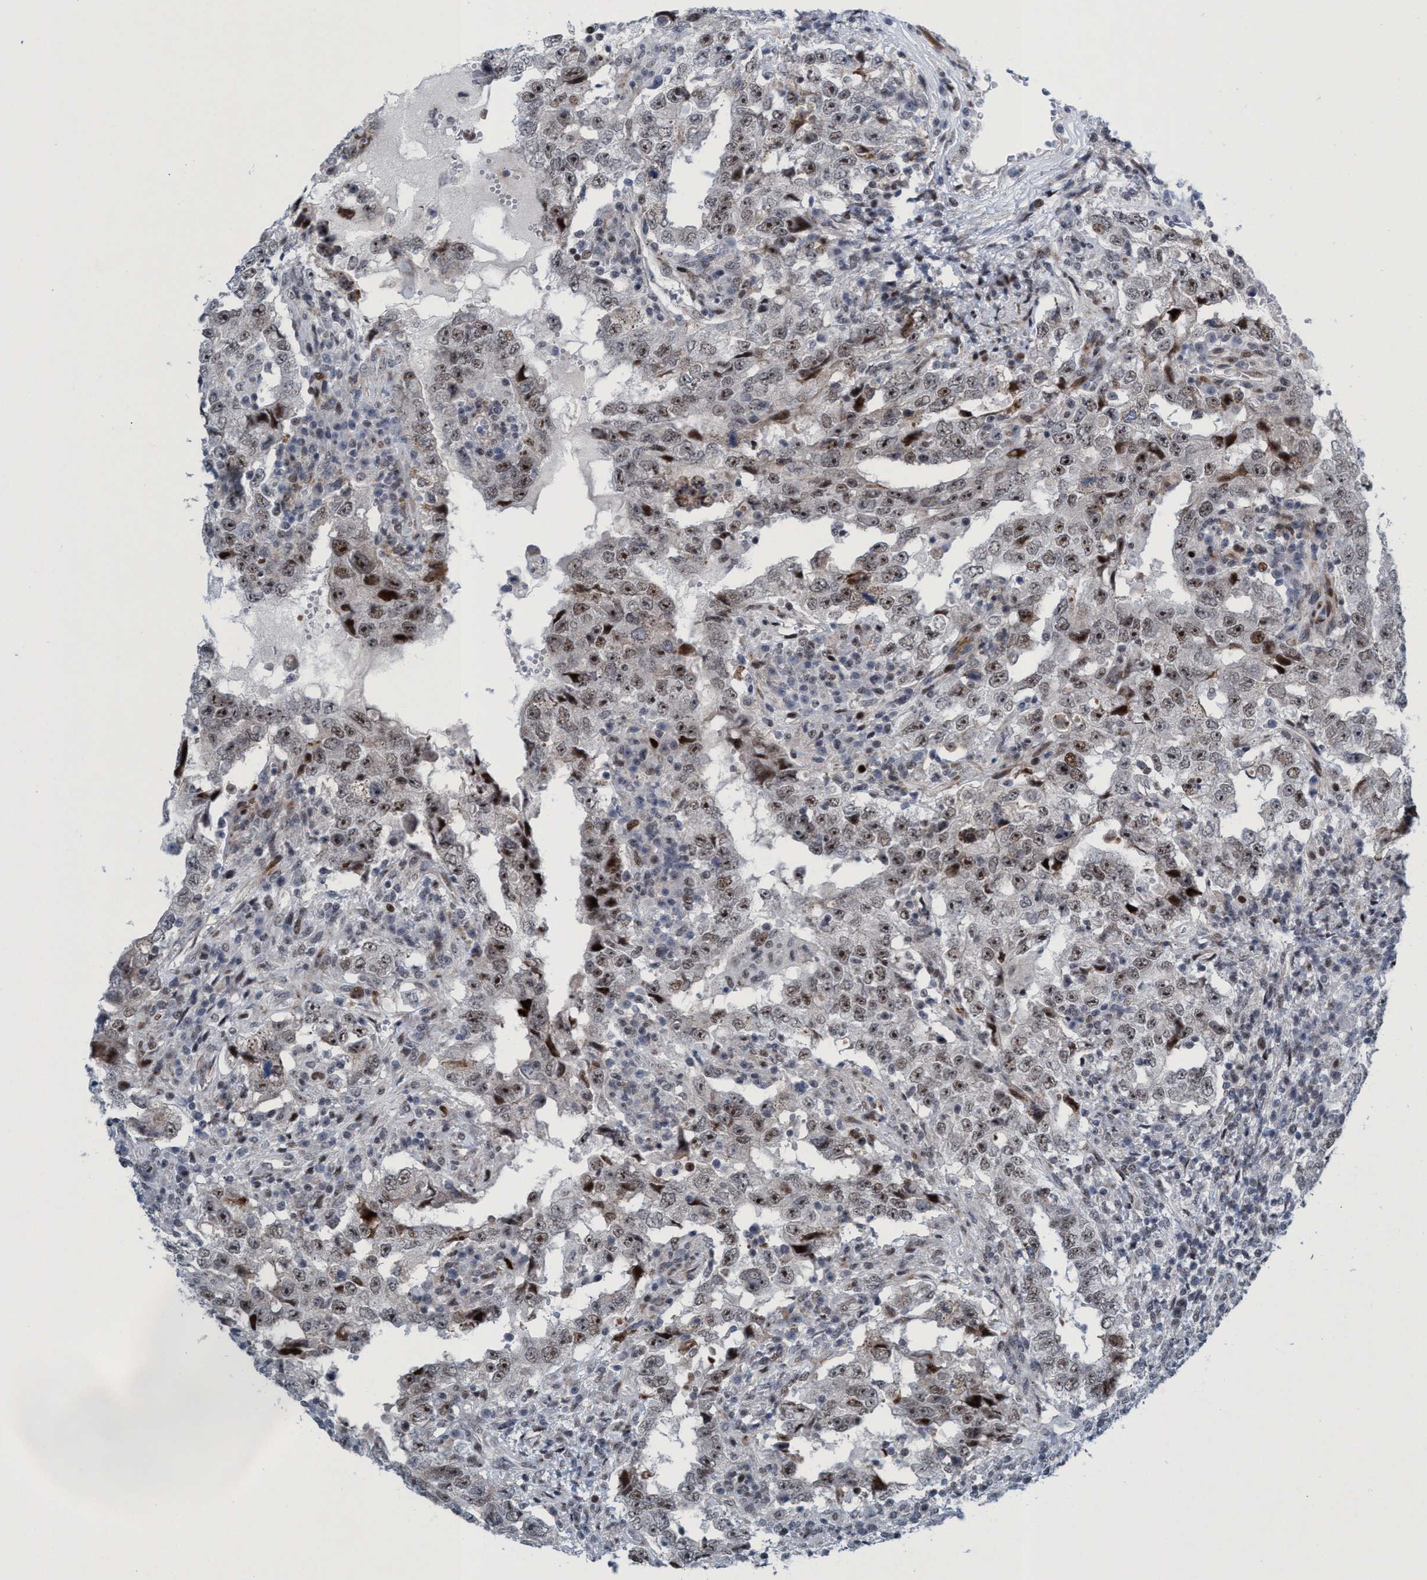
{"staining": {"intensity": "moderate", "quantity": ">75%", "location": "nuclear"}, "tissue": "testis cancer", "cell_type": "Tumor cells", "image_type": "cancer", "snomed": [{"axis": "morphology", "description": "Carcinoma, Embryonal, NOS"}, {"axis": "topography", "description": "Testis"}], "caption": "Testis cancer (embryonal carcinoma) stained with a brown dye demonstrates moderate nuclear positive expression in approximately >75% of tumor cells.", "gene": "CWC27", "patient": {"sex": "male", "age": 26}}